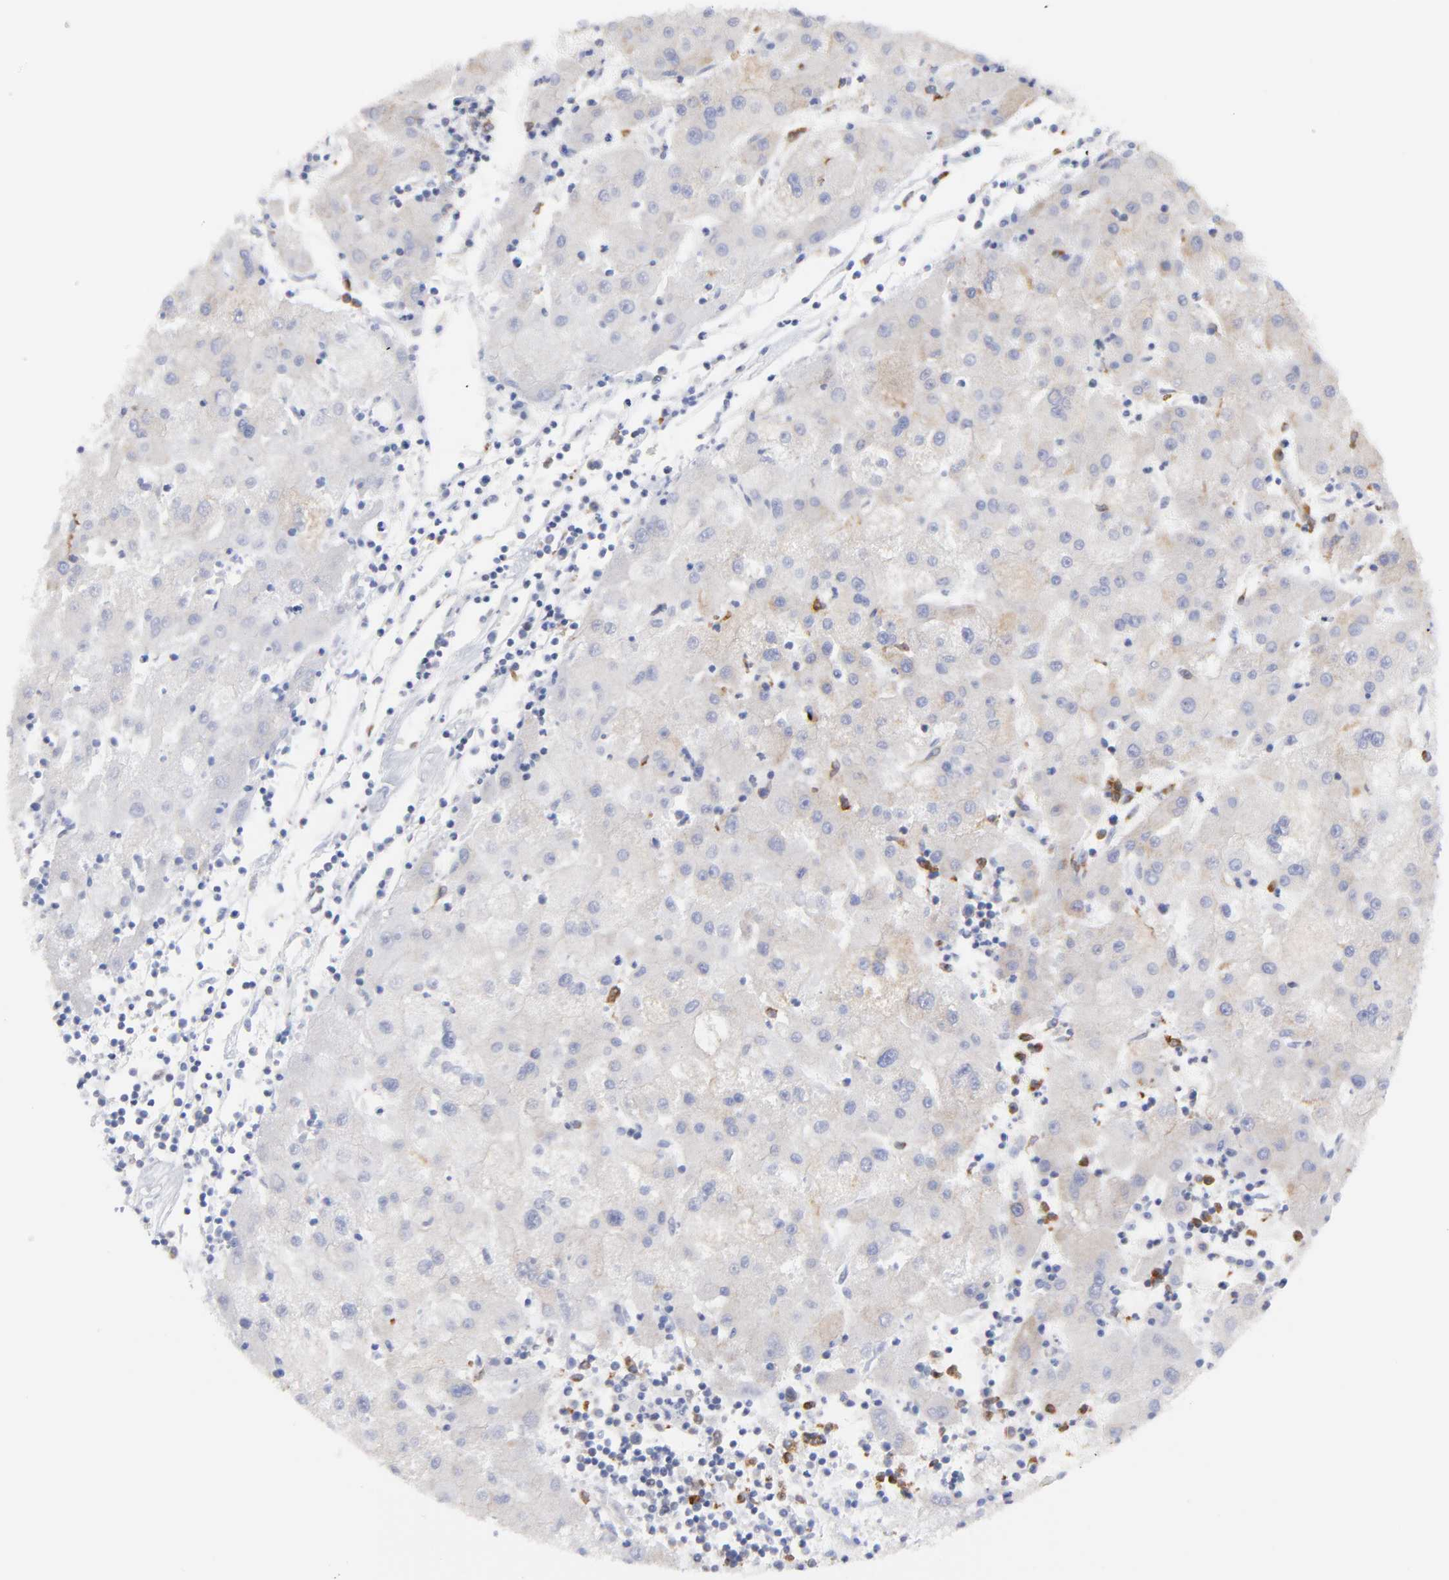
{"staining": {"intensity": "weak", "quantity": "25%-75%", "location": "cytoplasmic/membranous"}, "tissue": "liver cancer", "cell_type": "Tumor cells", "image_type": "cancer", "snomed": [{"axis": "morphology", "description": "Carcinoma, Hepatocellular, NOS"}, {"axis": "topography", "description": "Liver"}], "caption": "Immunohistochemical staining of human liver cancer (hepatocellular carcinoma) shows low levels of weak cytoplasmic/membranous protein expression in about 25%-75% of tumor cells.", "gene": "MOSPD2", "patient": {"sex": "male", "age": 72}}